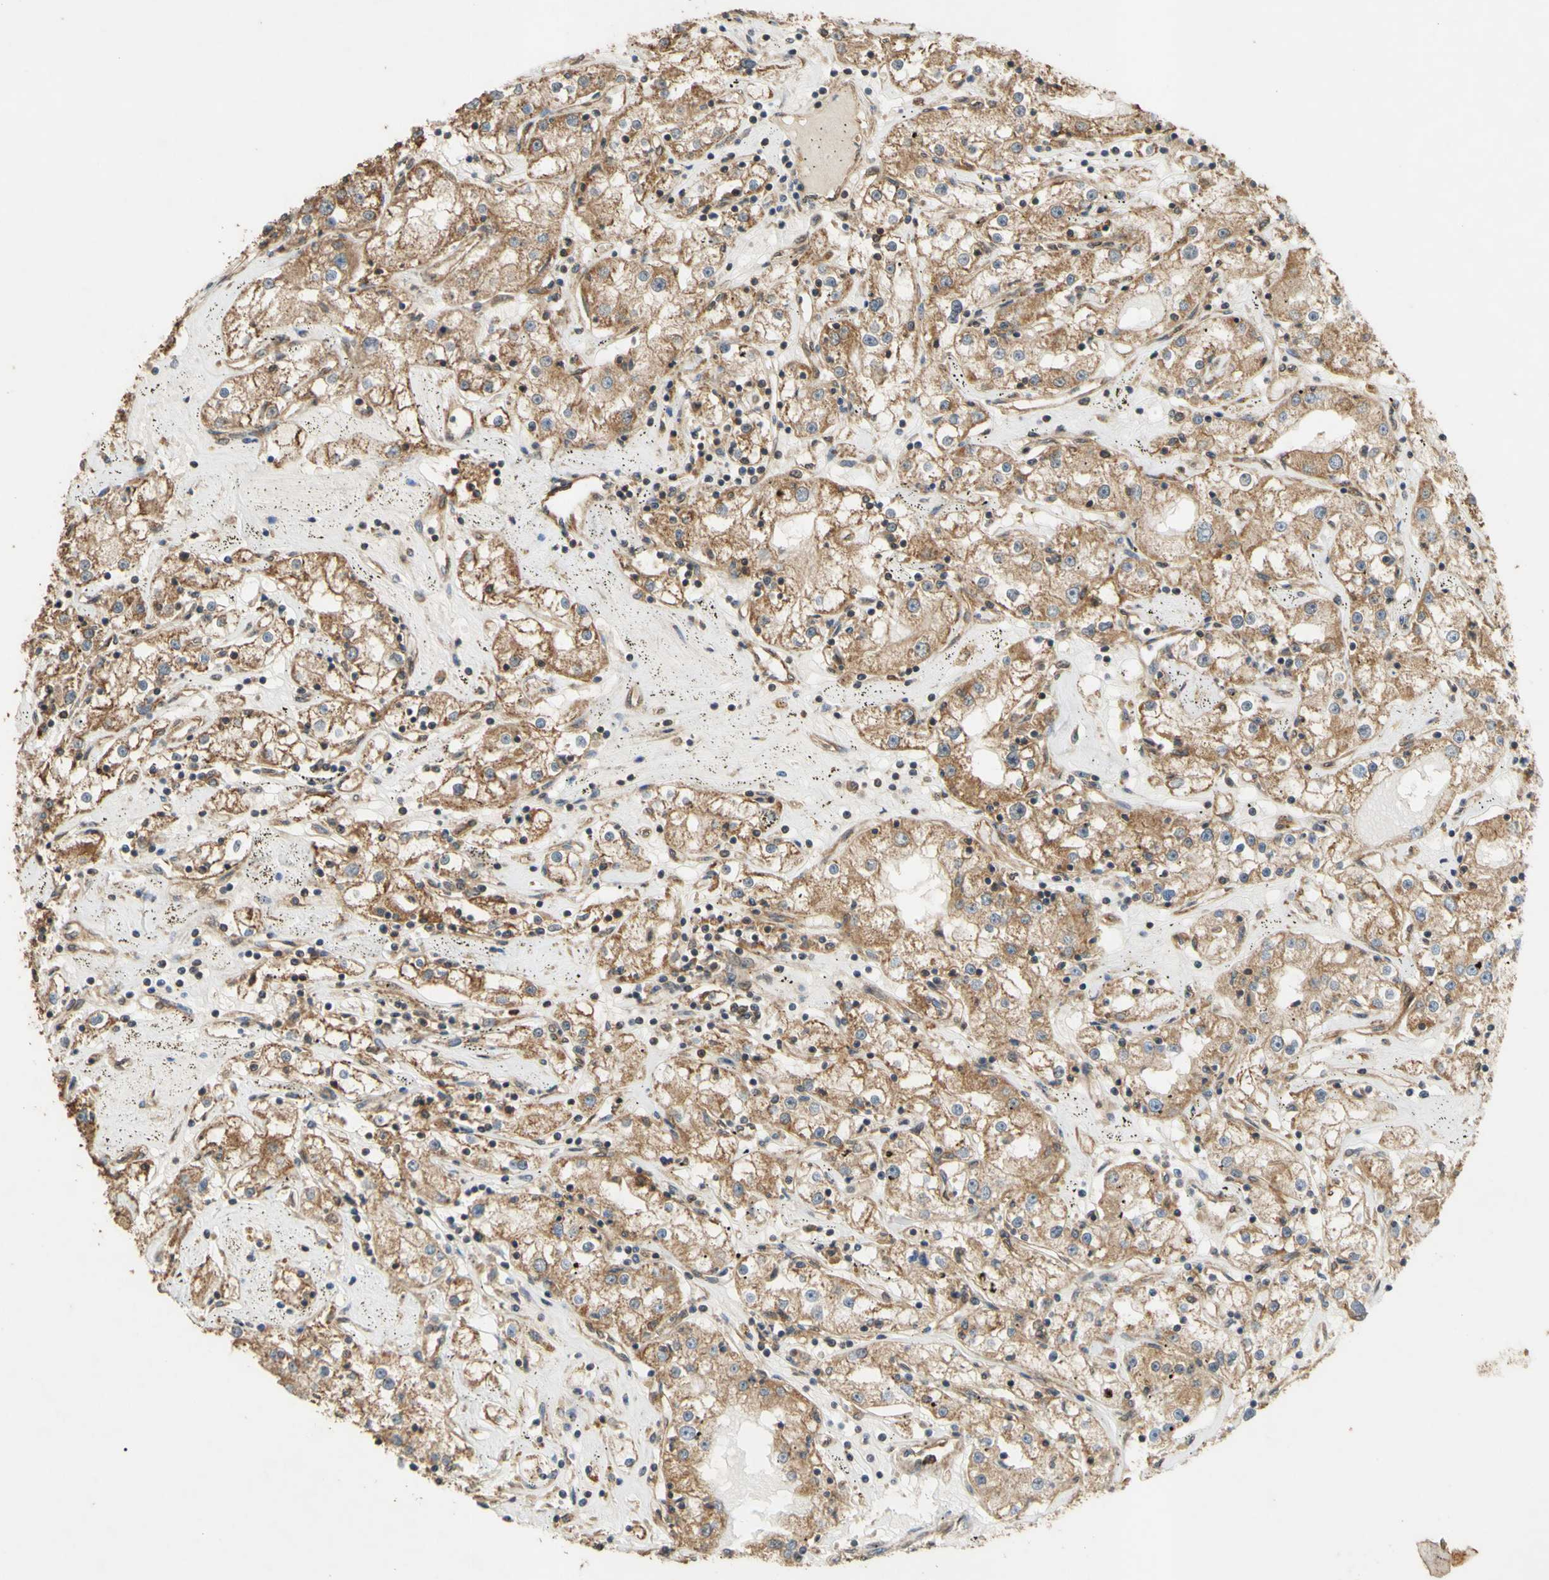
{"staining": {"intensity": "moderate", "quantity": ">75%", "location": "cytoplasmic/membranous"}, "tissue": "renal cancer", "cell_type": "Tumor cells", "image_type": "cancer", "snomed": [{"axis": "morphology", "description": "Adenocarcinoma, NOS"}, {"axis": "topography", "description": "Kidney"}], "caption": "Brown immunohistochemical staining in human renal cancer demonstrates moderate cytoplasmic/membranous positivity in about >75% of tumor cells. The staining is performed using DAB (3,3'-diaminobenzidine) brown chromogen to label protein expression. The nuclei are counter-stained blue using hematoxylin.", "gene": "CTTN", "patient": {"sex": "male", "age": 56}}